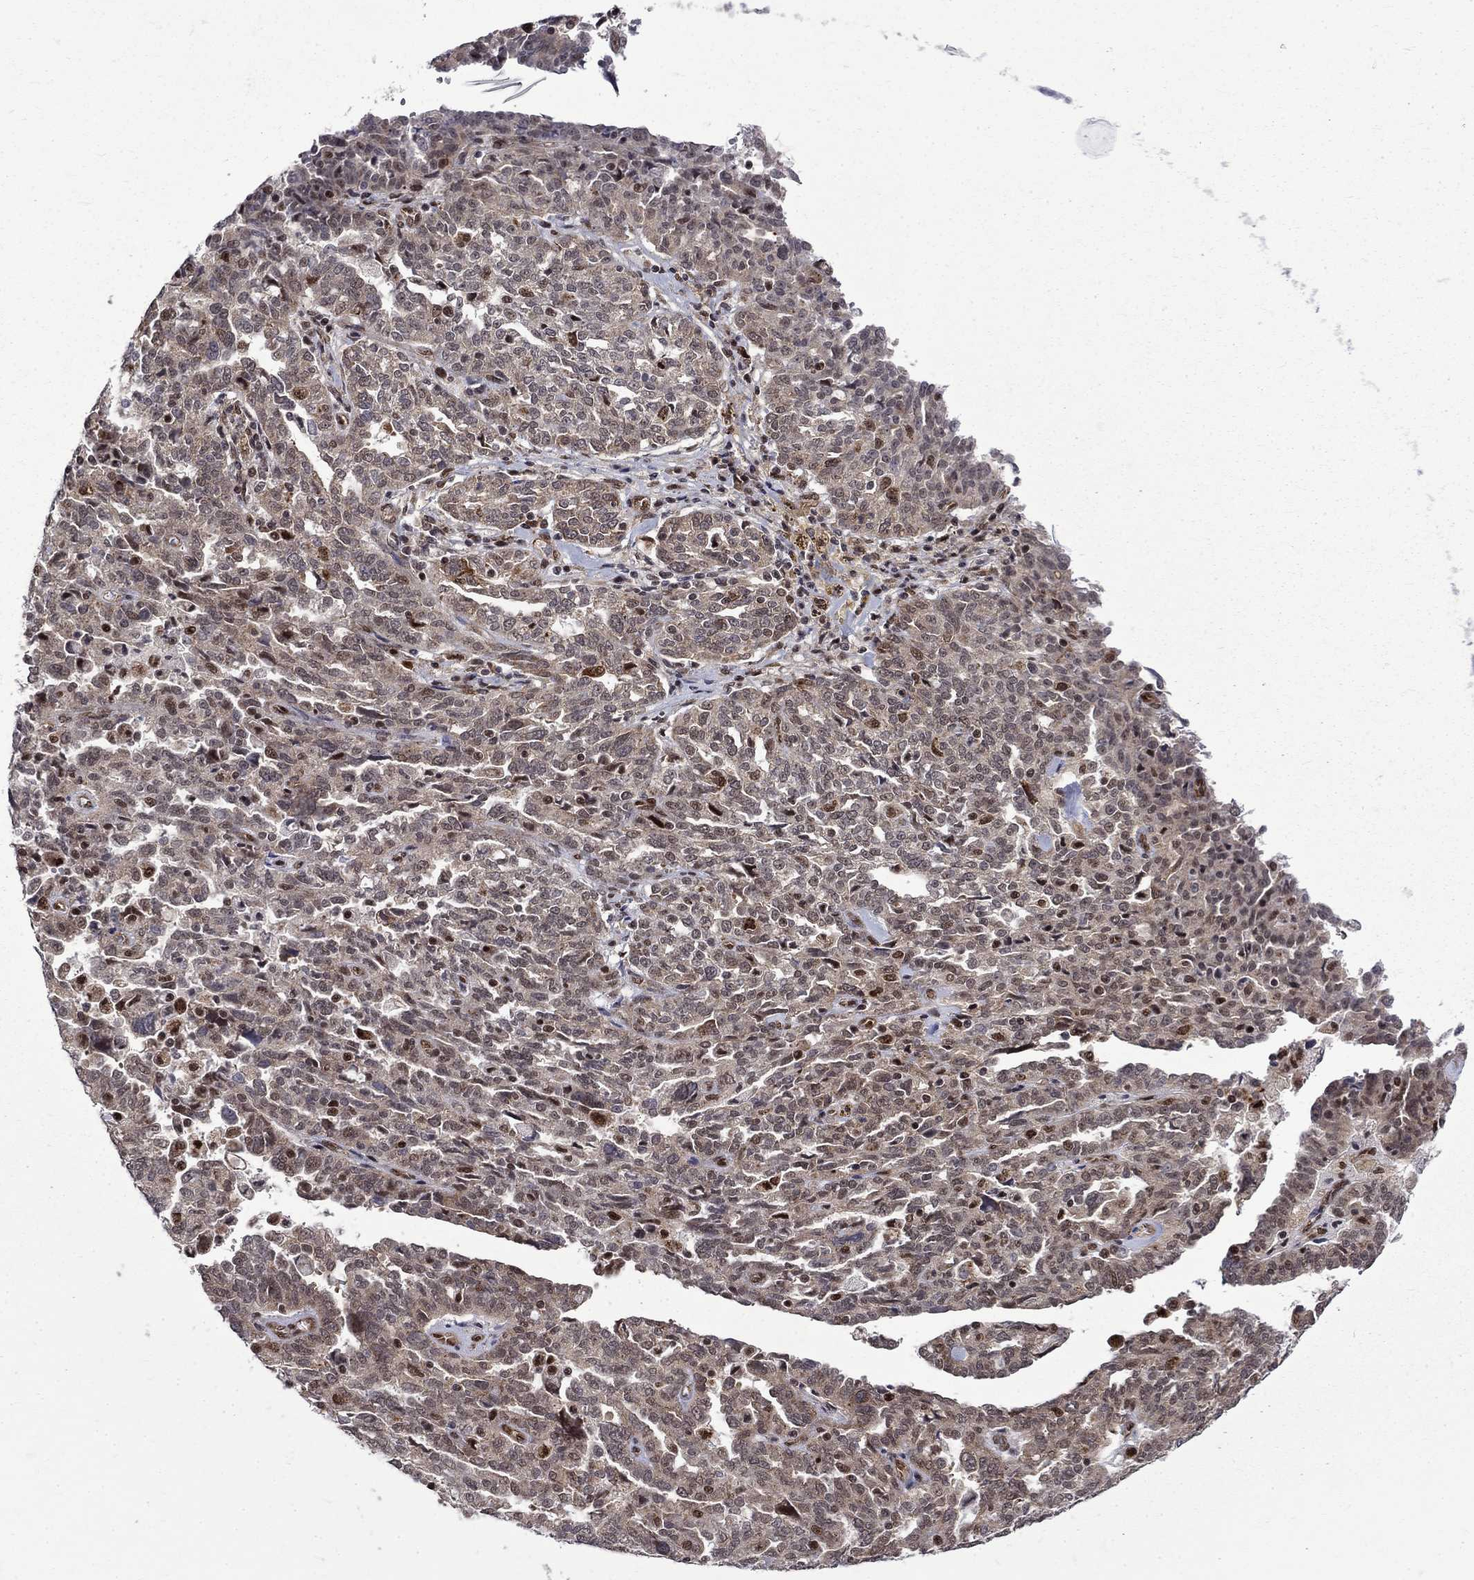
{"staining": {"intensity": "moderate", "quantity": "<25%", "location": "cytoplasmic/membranous,nuclear"}, "tissue": "ovarian cancer", "cell_type": "Tumor cells", "image_type": "cancer", "snomed": [{"axis": "morphology", "description": "Cystadenocarcinoma, serous, NOS"}, {"axis": "topography", "description": "Ovary"}], "caption": "Moderate cytoplasmic/membranous and nuclear expression is present in approximately <25% of tumor cells in ovarian cancer.", "gene": "KPNA3", "patient": {"sex": "female", "age": 67}}